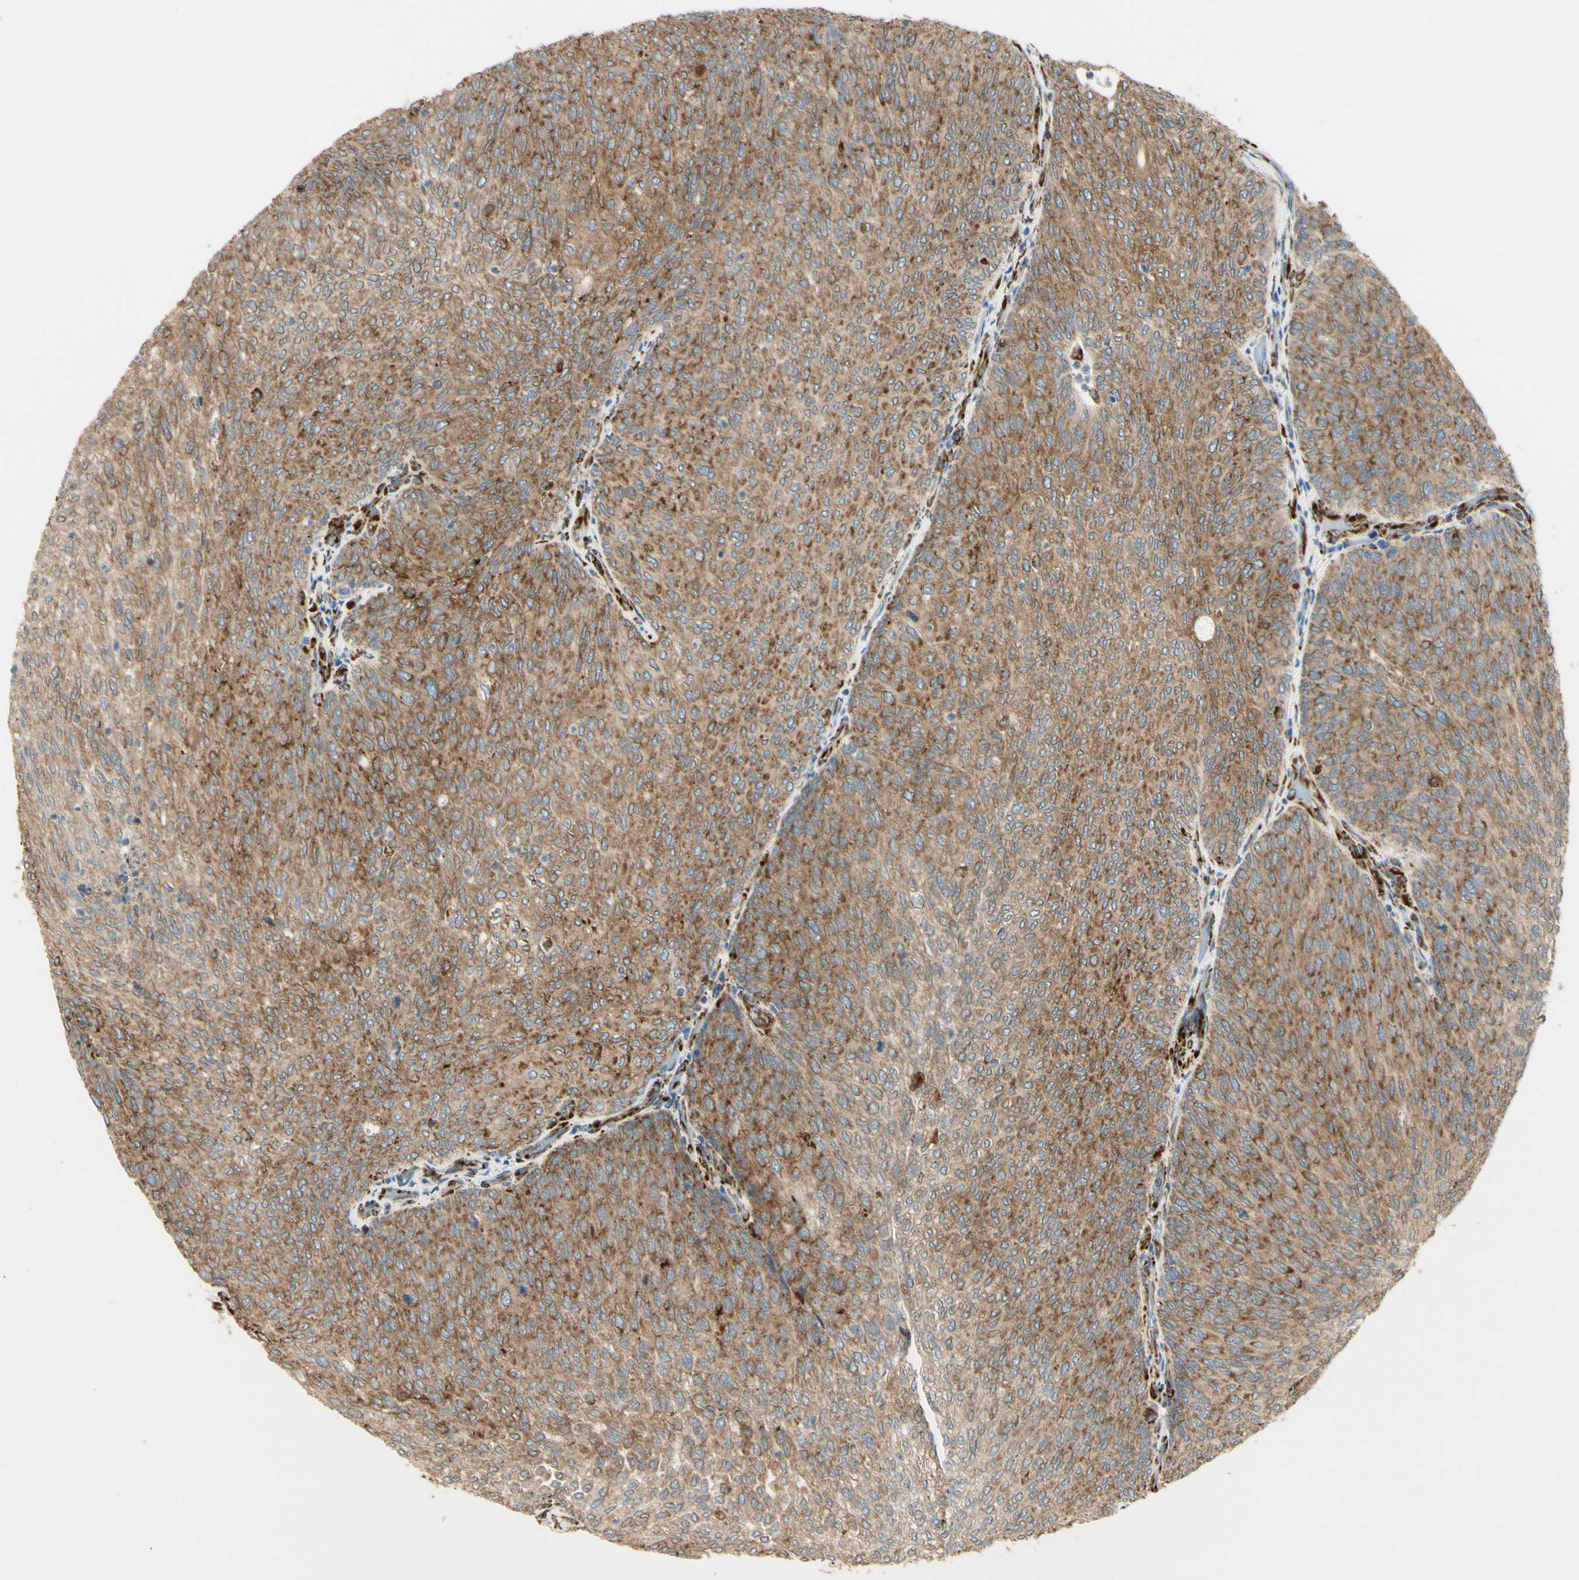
{"staining": {"intensity": "moderate", "quantity": ">75%", "location": "cytoplasmic/membranous"}, "tissue": "urothelial cancer", "cell_type": "Tumor cells", "image_type": "cancer", "snomed": [{"axis": "morphology", "description": "Urothelial carcinoma, Low grade"}, {"axis": "topography", "description": "Urinary bladder"}], "caption": "Urothelial cancer stained with DAB immunohistochemistry (IHC) exhibits medium levels of moderate cytoplasmic/membranous positivity in approximately >75% of tumor cells.", "gene": "RRBP1", "patient": {"sex": "female", "age": 79}}